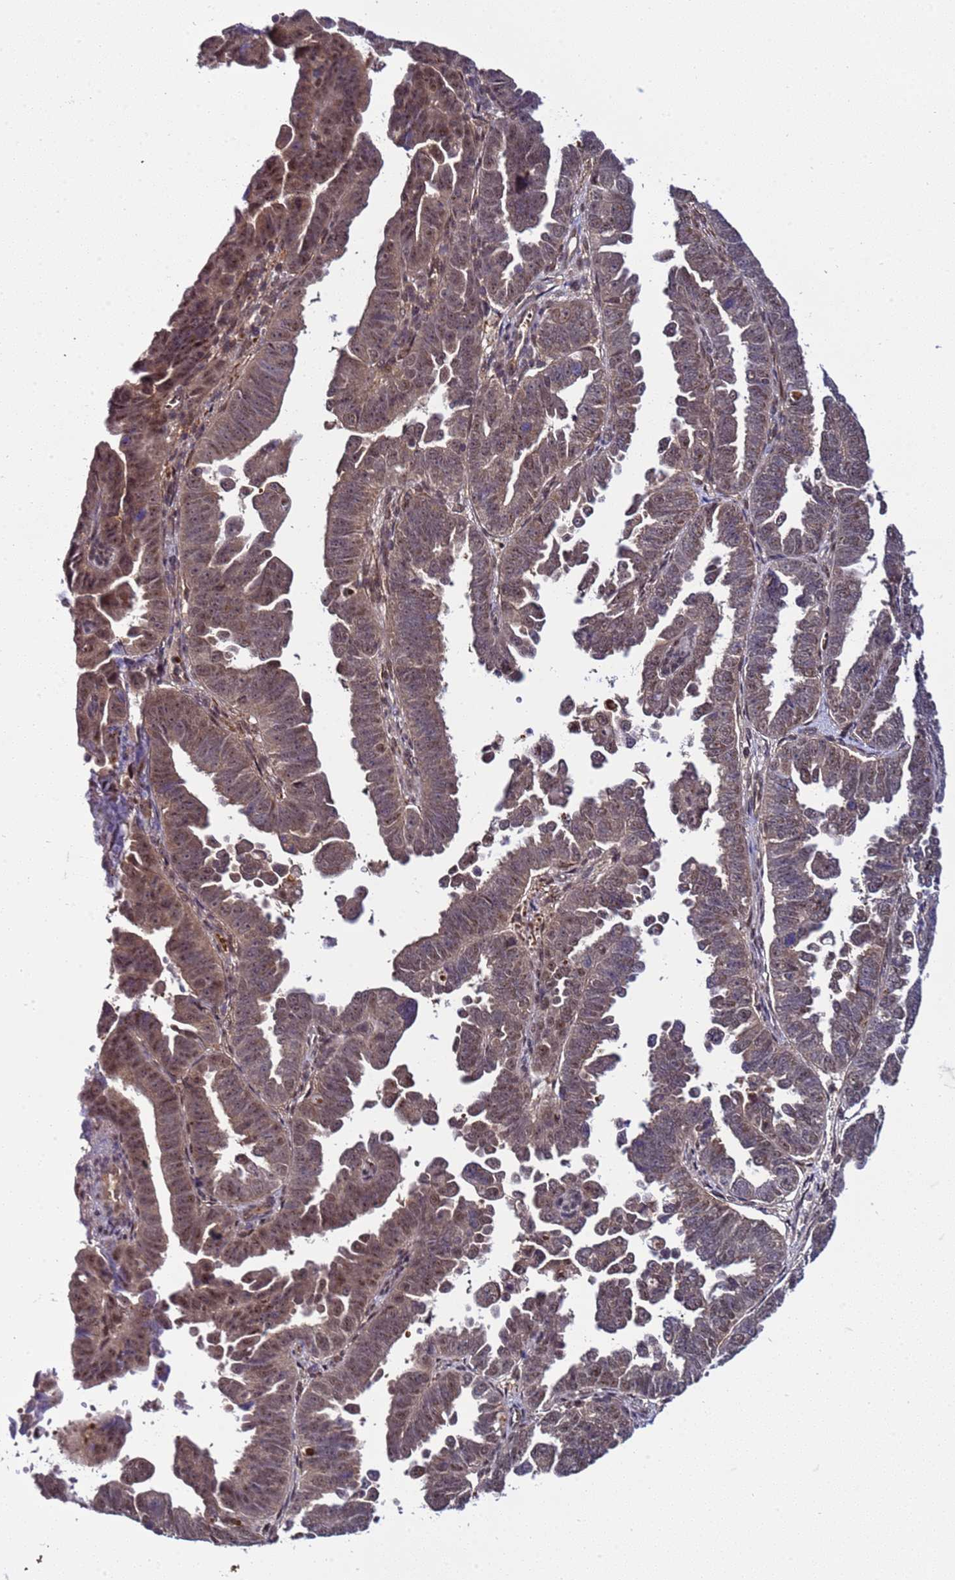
{"staining": {"intensity": "moderate", "quantity": "25%-75%", "location": "nuclear"}, "tissue": "endometrial cancer", "cell_type": "Tumor cells", "image_type": "cancer", "snomed": [{"axis": "morphology", "description": "Adenocarcinoma, NOS"}, {"axis": "topography", "description": "Endometrium"}], "caption": "About 25%-75% of tumor cells in endometrial cancer (adenocarcinoma) display moderate nuclear protein positivity as visualized by brown immunohistochemical staining.", "gene": "GEN1", "patient": {"sex": "female", "age": 75}}